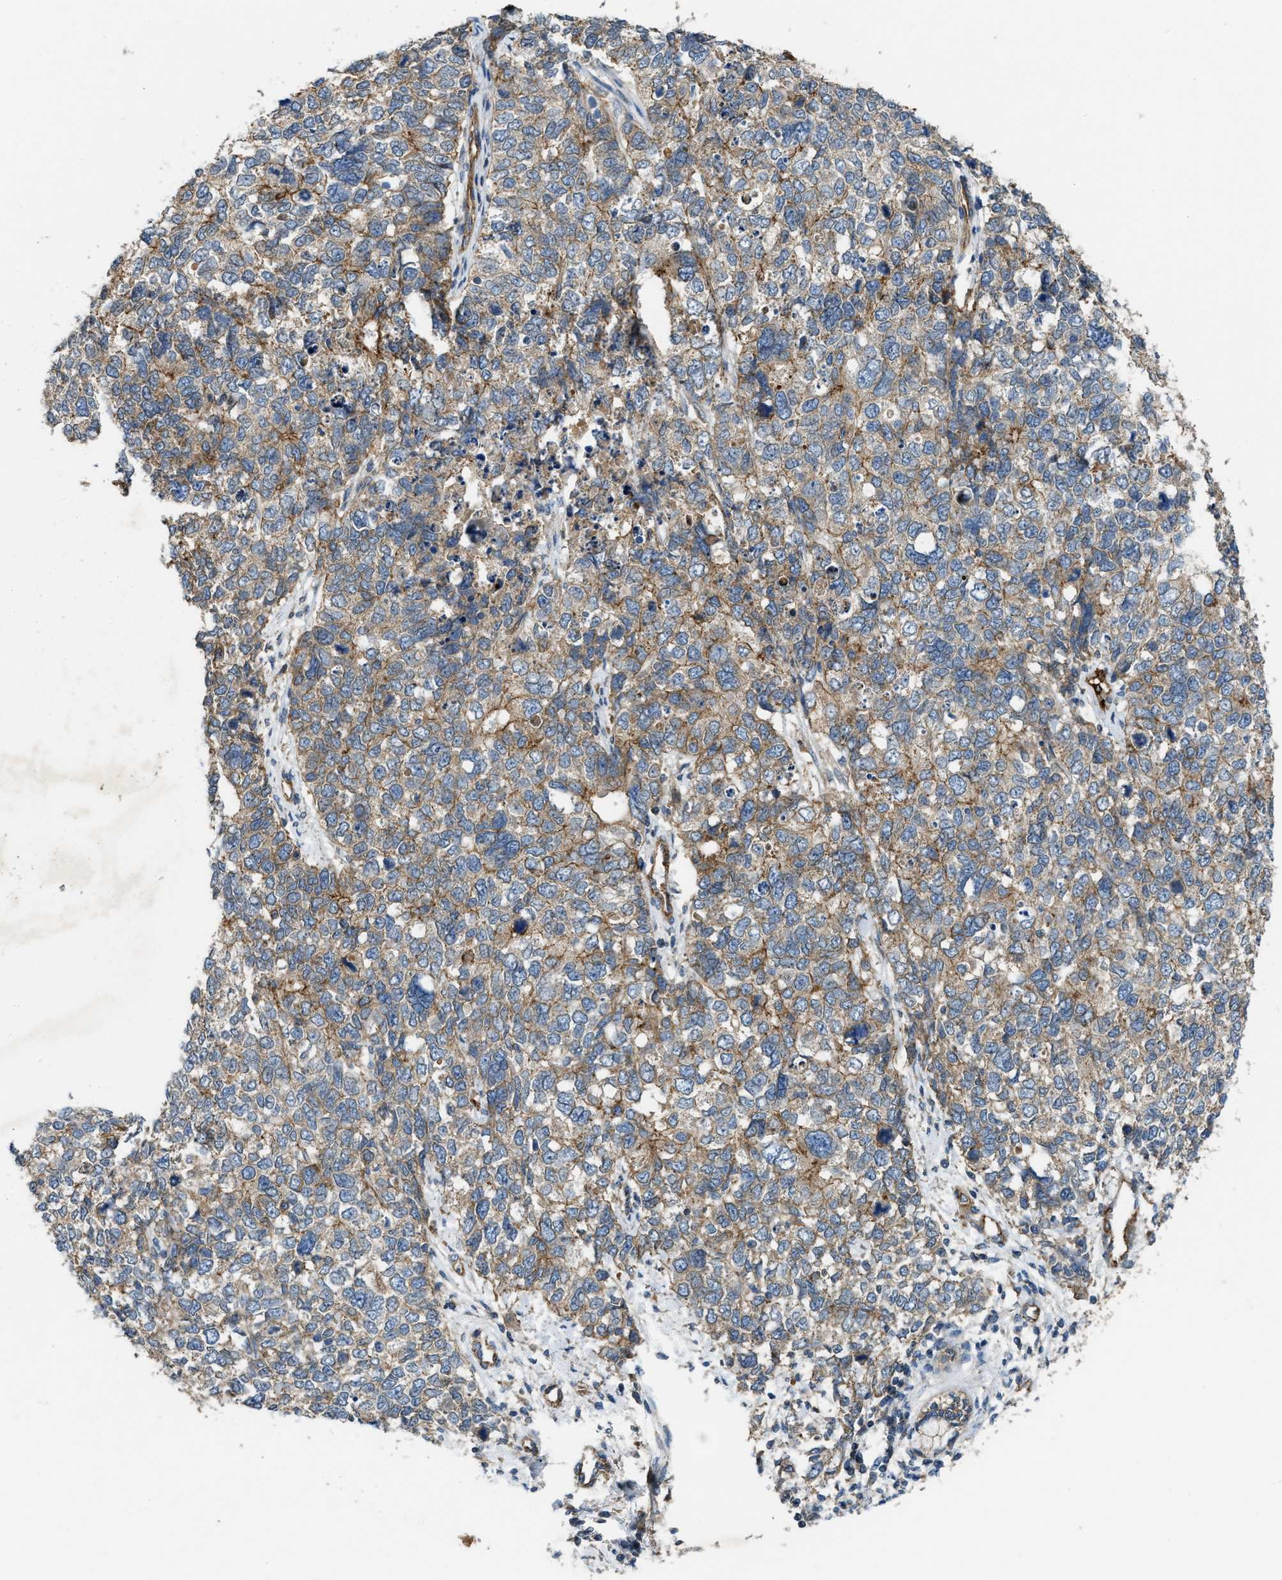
{"staining": {"intensity": "moderate", "quantity": "25%-75%", "location": "cytoplasmic/membranous"}, "tissue": "cervical cancer", "cell_type": "Tumor cells", "image_type": "cancer", "snomed": [{"axis": "morphology", "description": "Squamous cell carcinoma, NOS"}, {"axis": "topography", "description": "Cervix"}], "caption": "Moderate cytoplasmic/membranous positivity for a protein is present in approximately 25%-75% of tumor cells of cervical squamous cell carcinoma using immunohistochemistry (IHC).", "gene": "ERC1", "patient": {"sex": "female", "age": 63}}